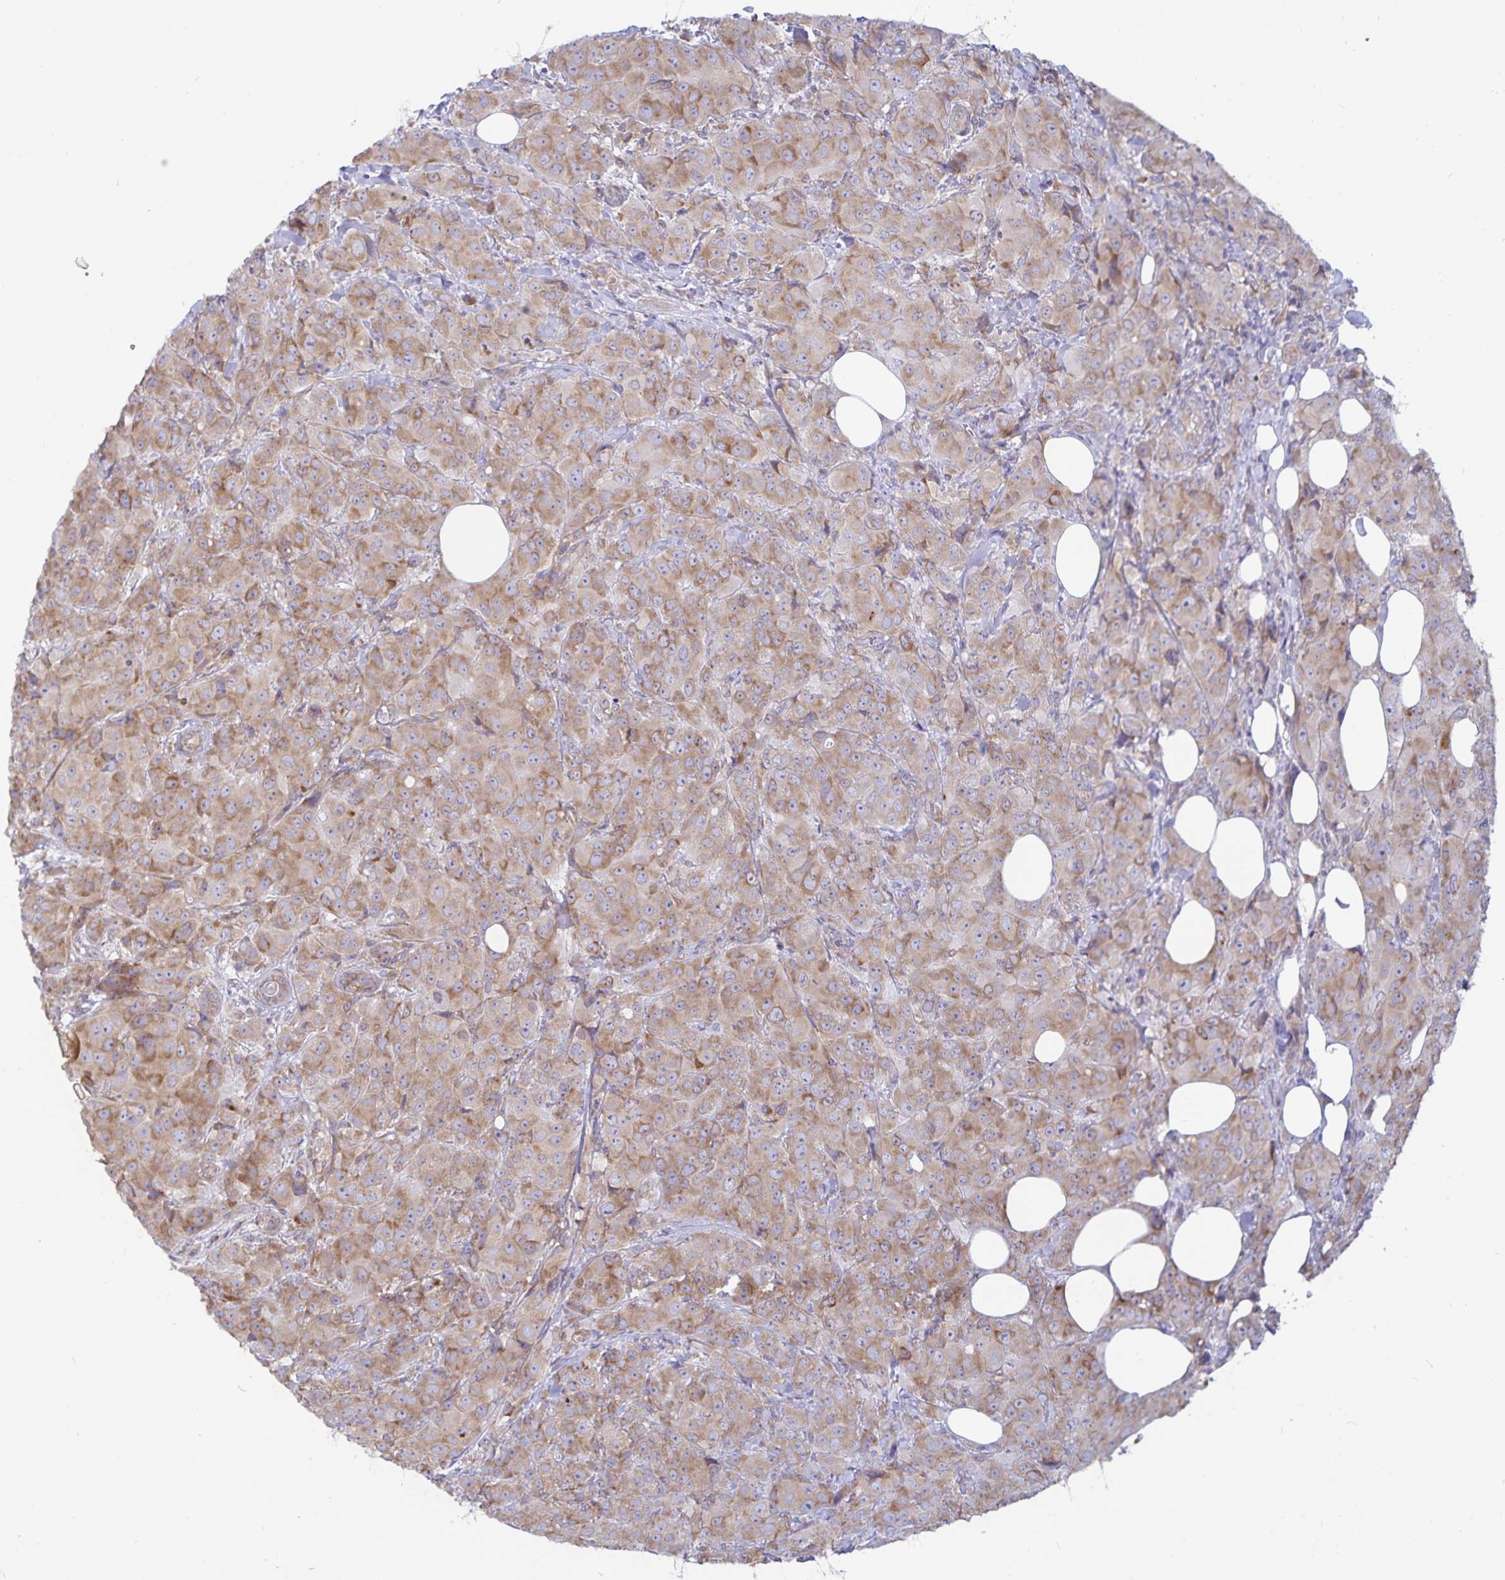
{"staining": {"intensity": "moderate", "quantity": ">75%", "location": "cytoplasmic/membranous"}, "tissue": "breast cancer", "cell_type": "Tumor cells", "image_type": "cancer", "snomed": [{"axis": "morphology", "description": "Normal tissue, NOS"}, {"axis": "morphology", "description": "Duct carcinoma"}, {"axis": "topography", "description": "Breast"}], "caption": "Protein staining of breast infiltrating ductal carcinoma tissue demonstrates moderate cytoplasmic/membranous staining in about >75% of tumor cells.", "gene": "FAM120A", "patient": {"sex": "female", "age": 43}}